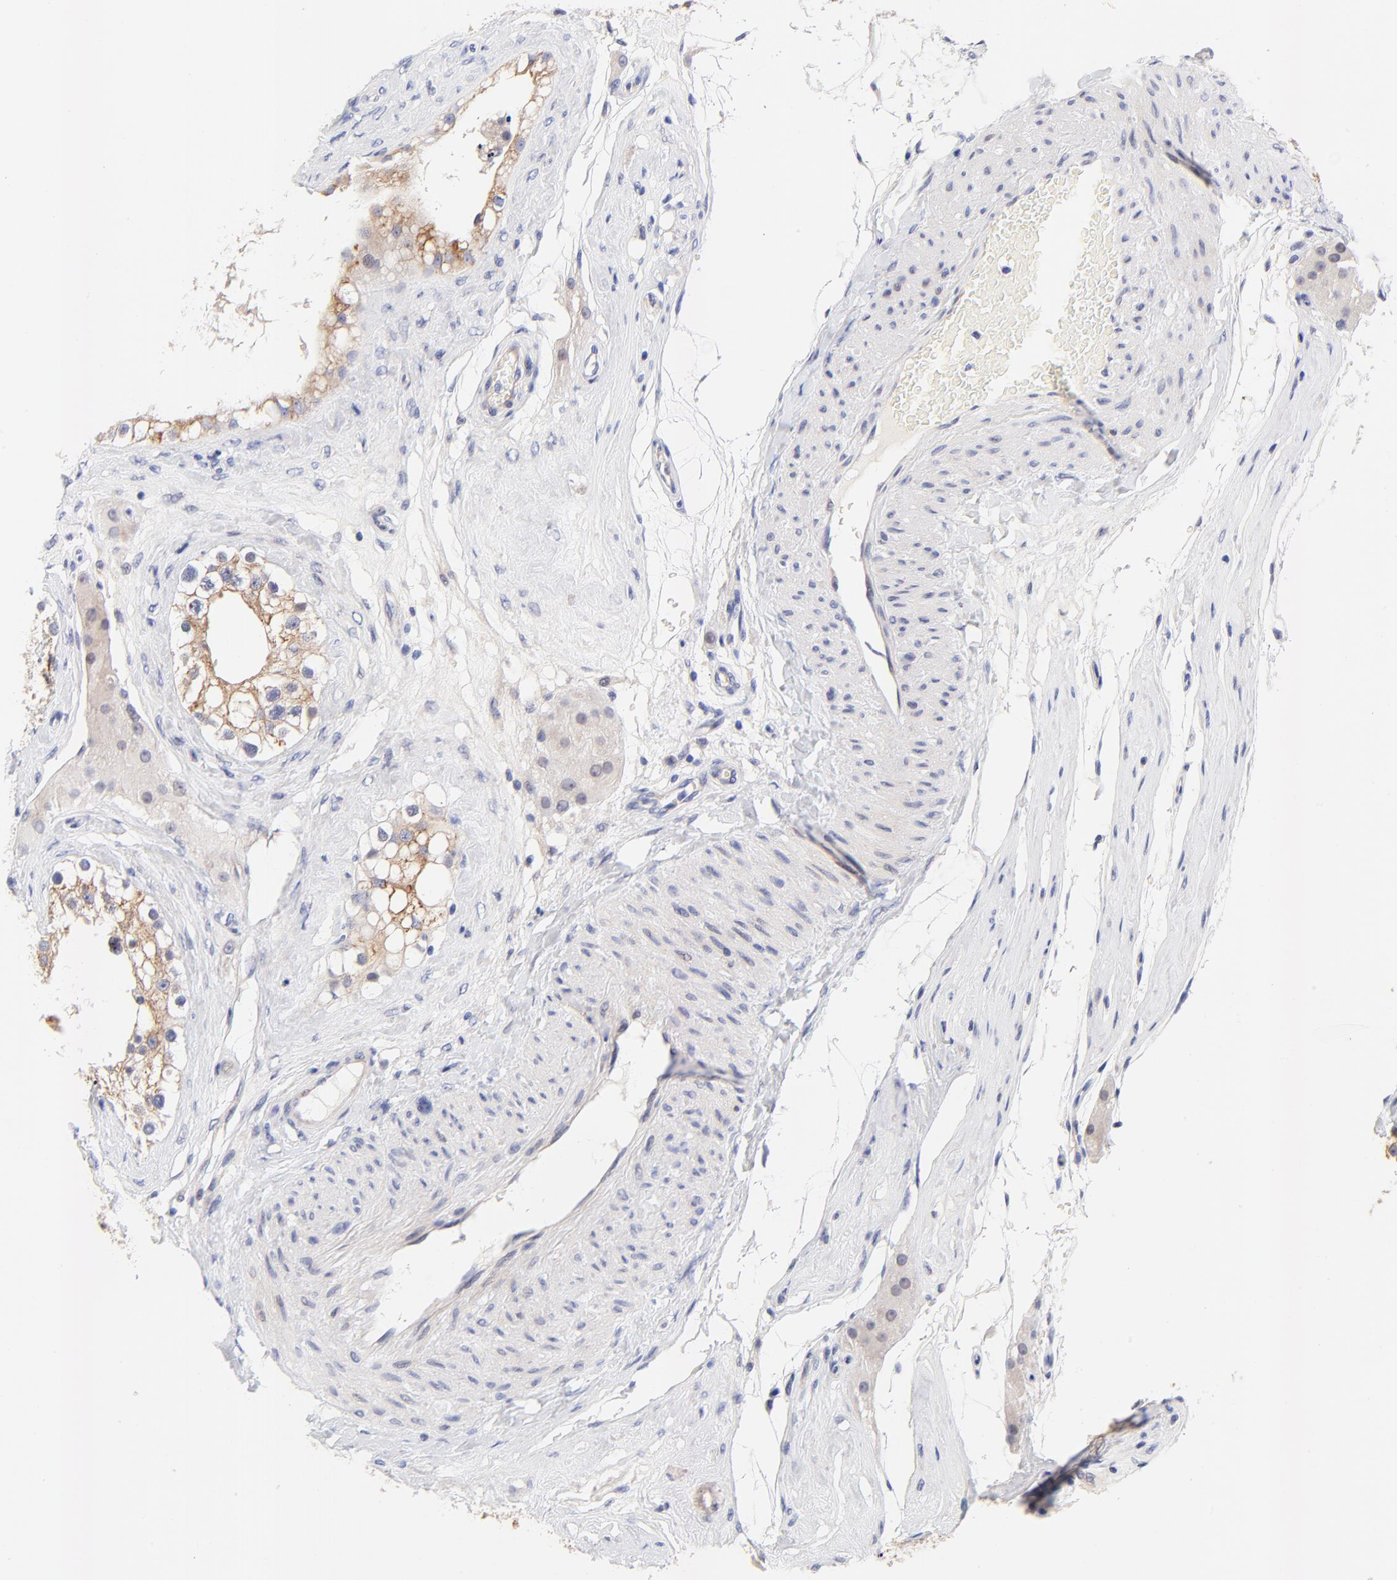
{"staining": {"intensity": "moderate", "quantity": ">75%", "location": "cytoplasmic/membranous"}, "tissue": "testis", "cell_type": "Cells in seminiferous ducts", "image_type": "normal", "snomed": [{"axis": "morphology", "description": "Normal tissue, NOS"}, {"axis": "topography", "description": "Testis"}], "caption": "Immunohistochemistry of benign human testis demonstrates medium levels of moderate cytoplasmic/membranous expression in about >75% of cells in seminiferous ducts.", "gene": "AFF2", "patient": {"sex": "male", "age": 68}}